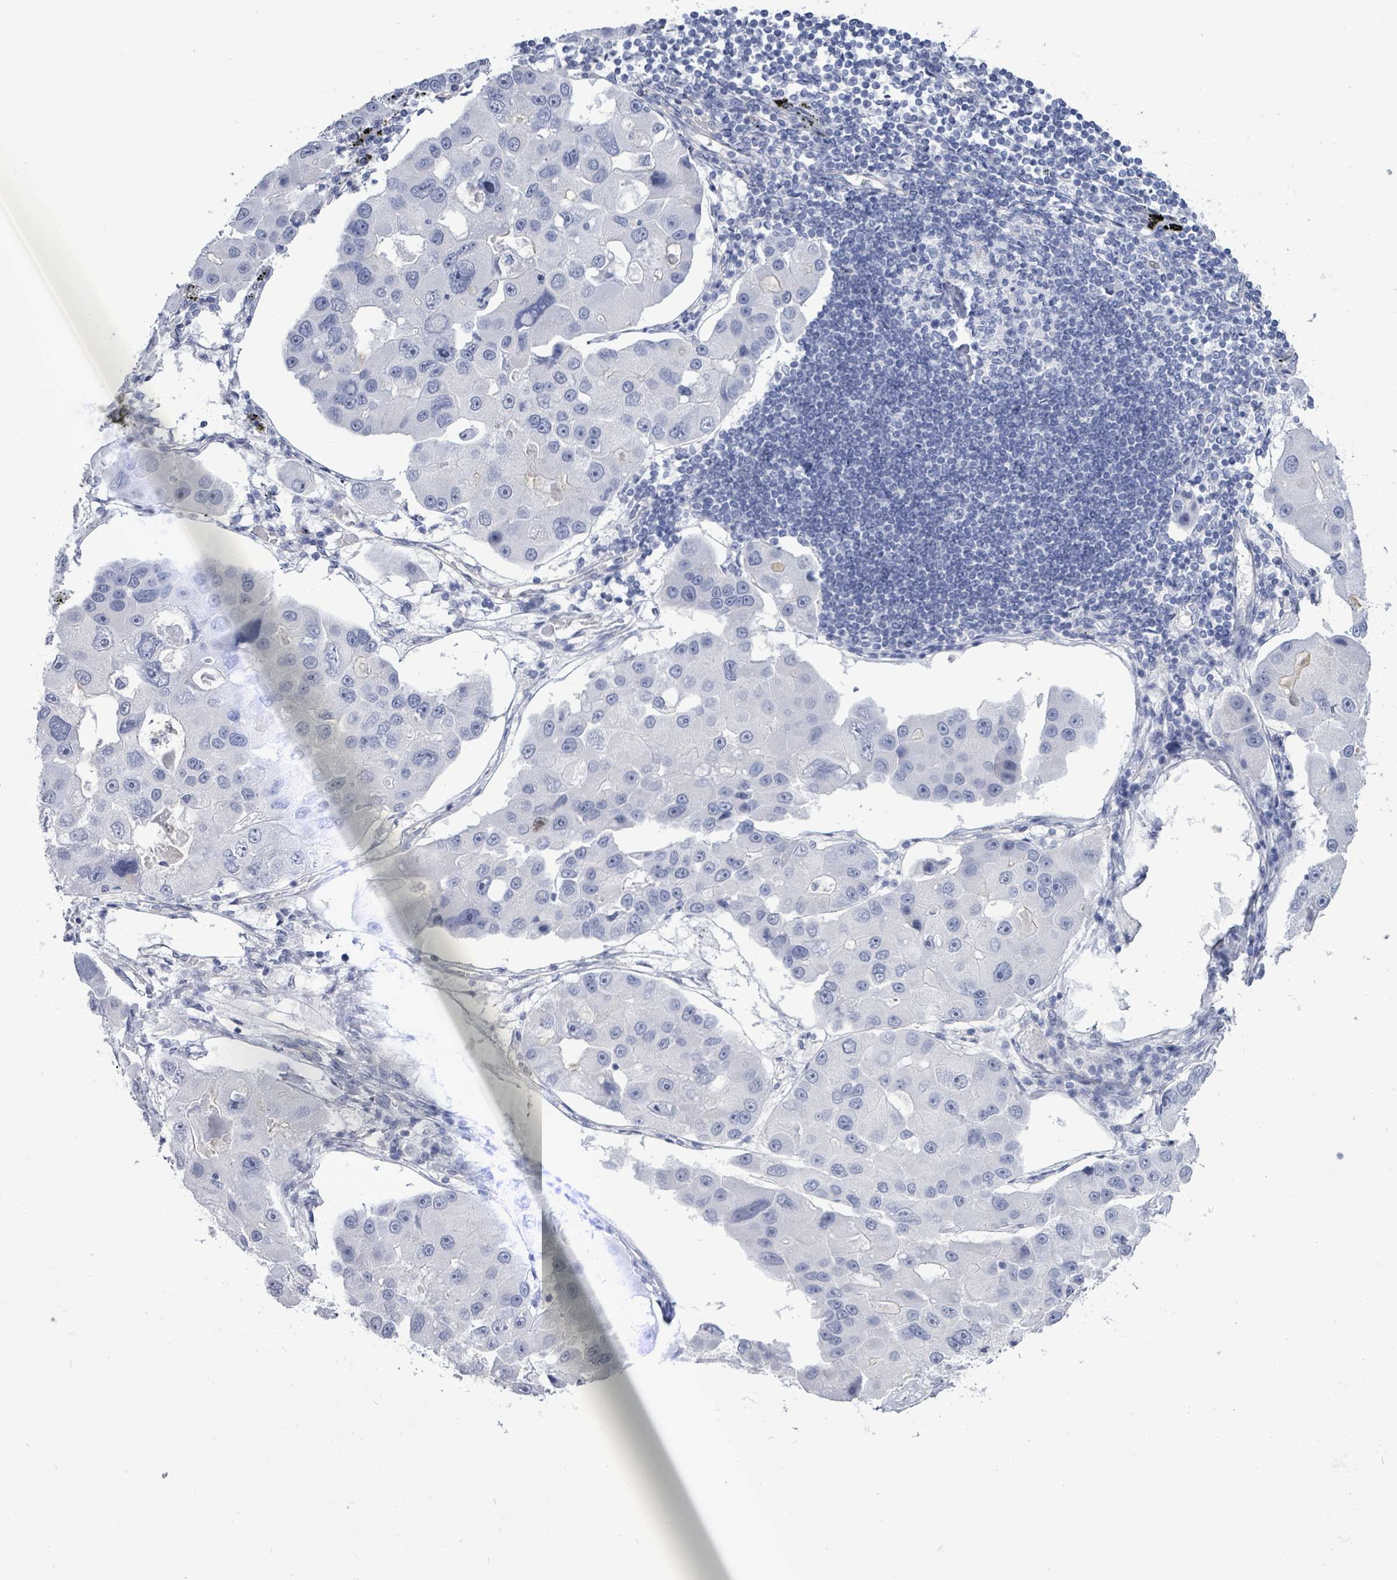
{"staining": {"intensity": "negative", "quantity": "none", "location": "none"}, "tissue": "lung cancer", "cell_type": "Tumor cells", "image_type": "cancer", "snomed": [{"axis": "morphology", "description": "Adenocarcinoma, NOS"}, {"axis": "topography", "description": "Lung"}], "caption": "This is an immunohistochemistry (IHC) photomicrograph of human adenocarcinoma (lung). There is no positivity in tumor cells.", "gene": "CT45A5", "patient": {"sex": "female", "age": 54}}